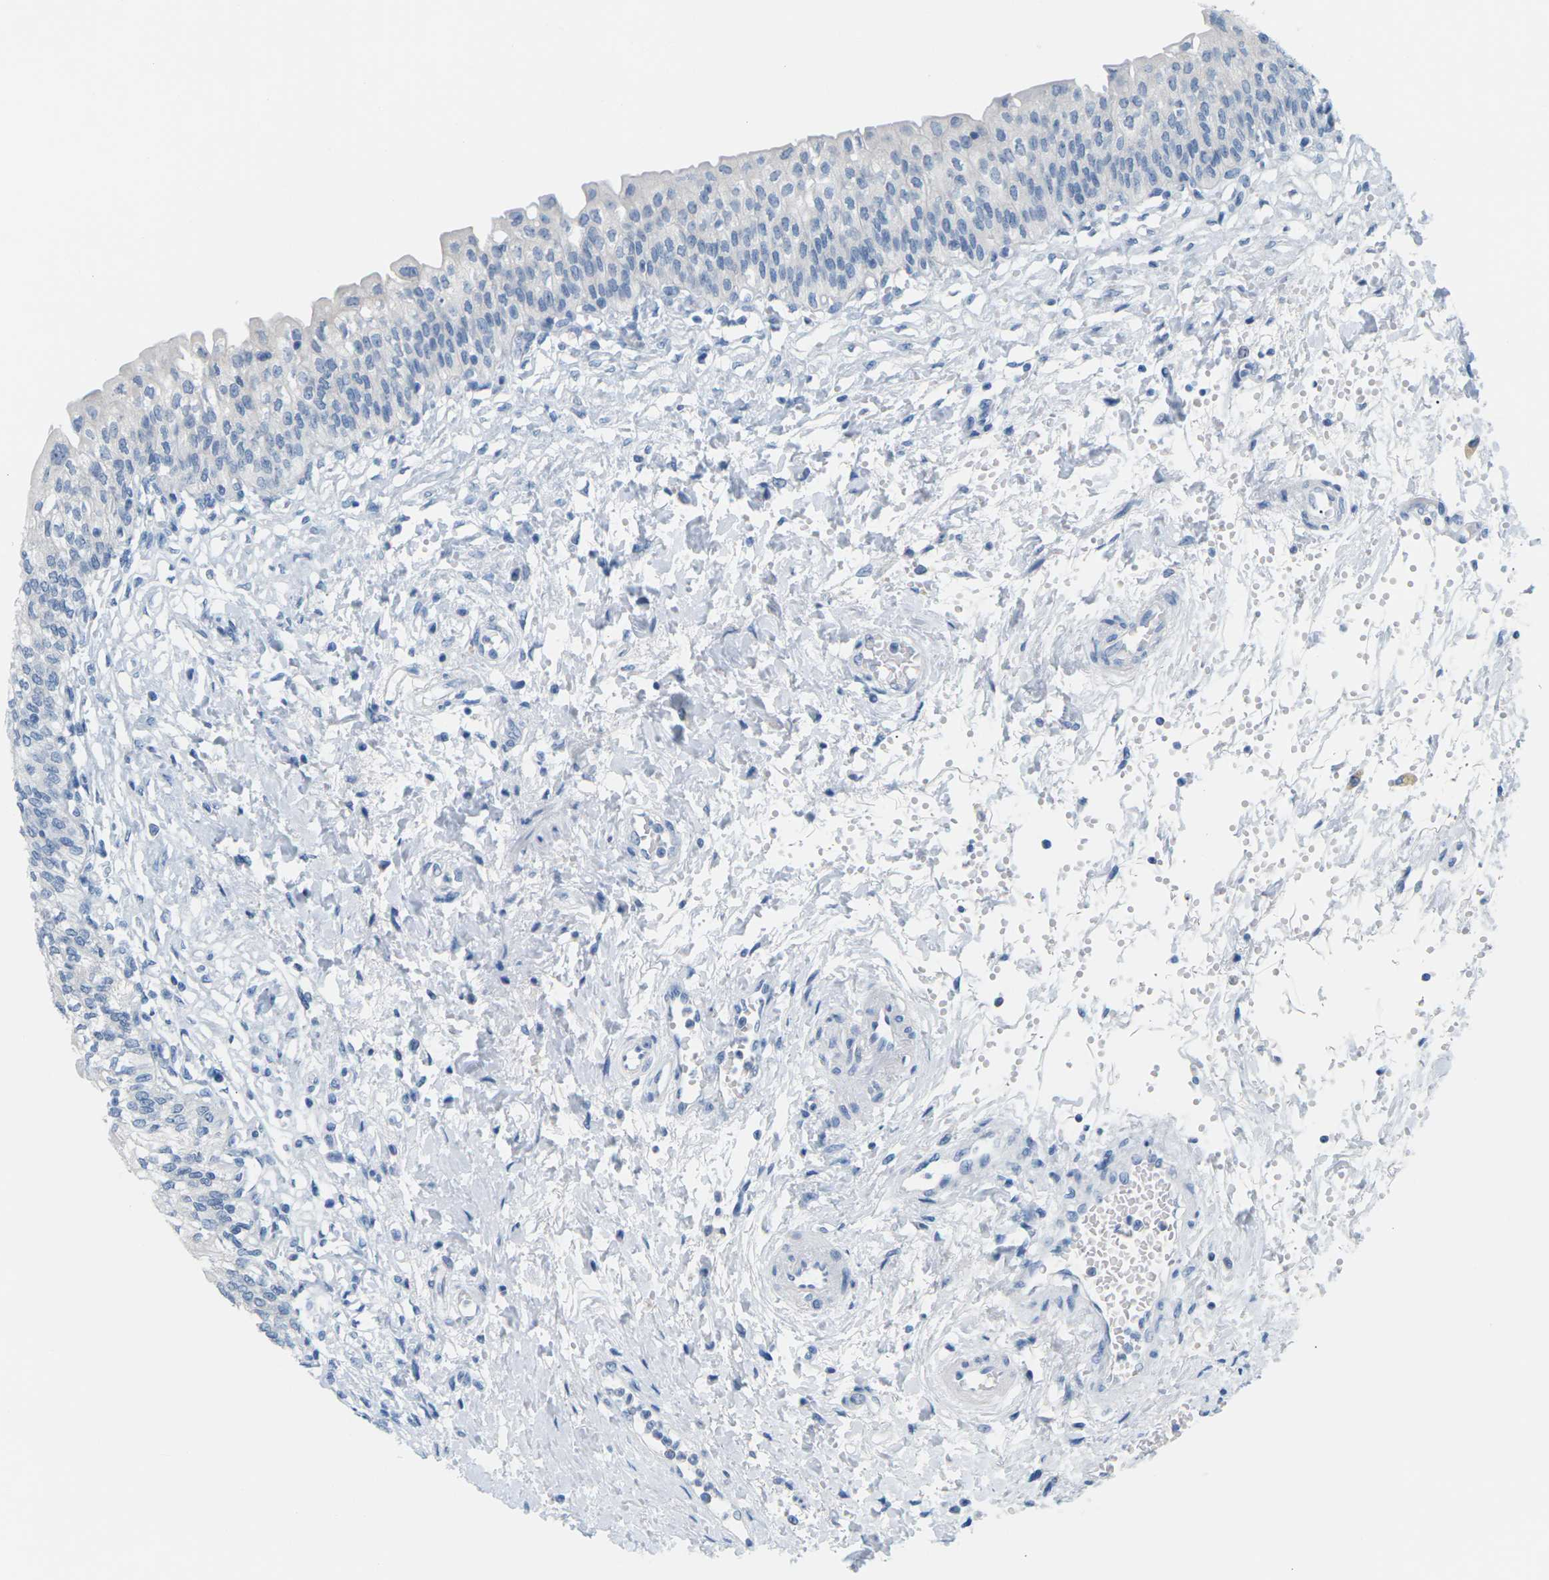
{"staining": {"intensity": "negative", "quantity": "none", "location": "none"}, "tissue": "urinary bladder", "cell_type": "Urothelial cells", "image_type": "normal", "snomed": [{"axis": "morphology", "description": "Normal tissue, NOS"}, {"axis": "topography", "description": "Urinary bladder"}], "caption": "This is an IHC histopathology image of benign human urinary bladder. There is no staining in urothelial cells.", "gene": "SLC12A1", "patient": {"sex": "male", "age": 55}}